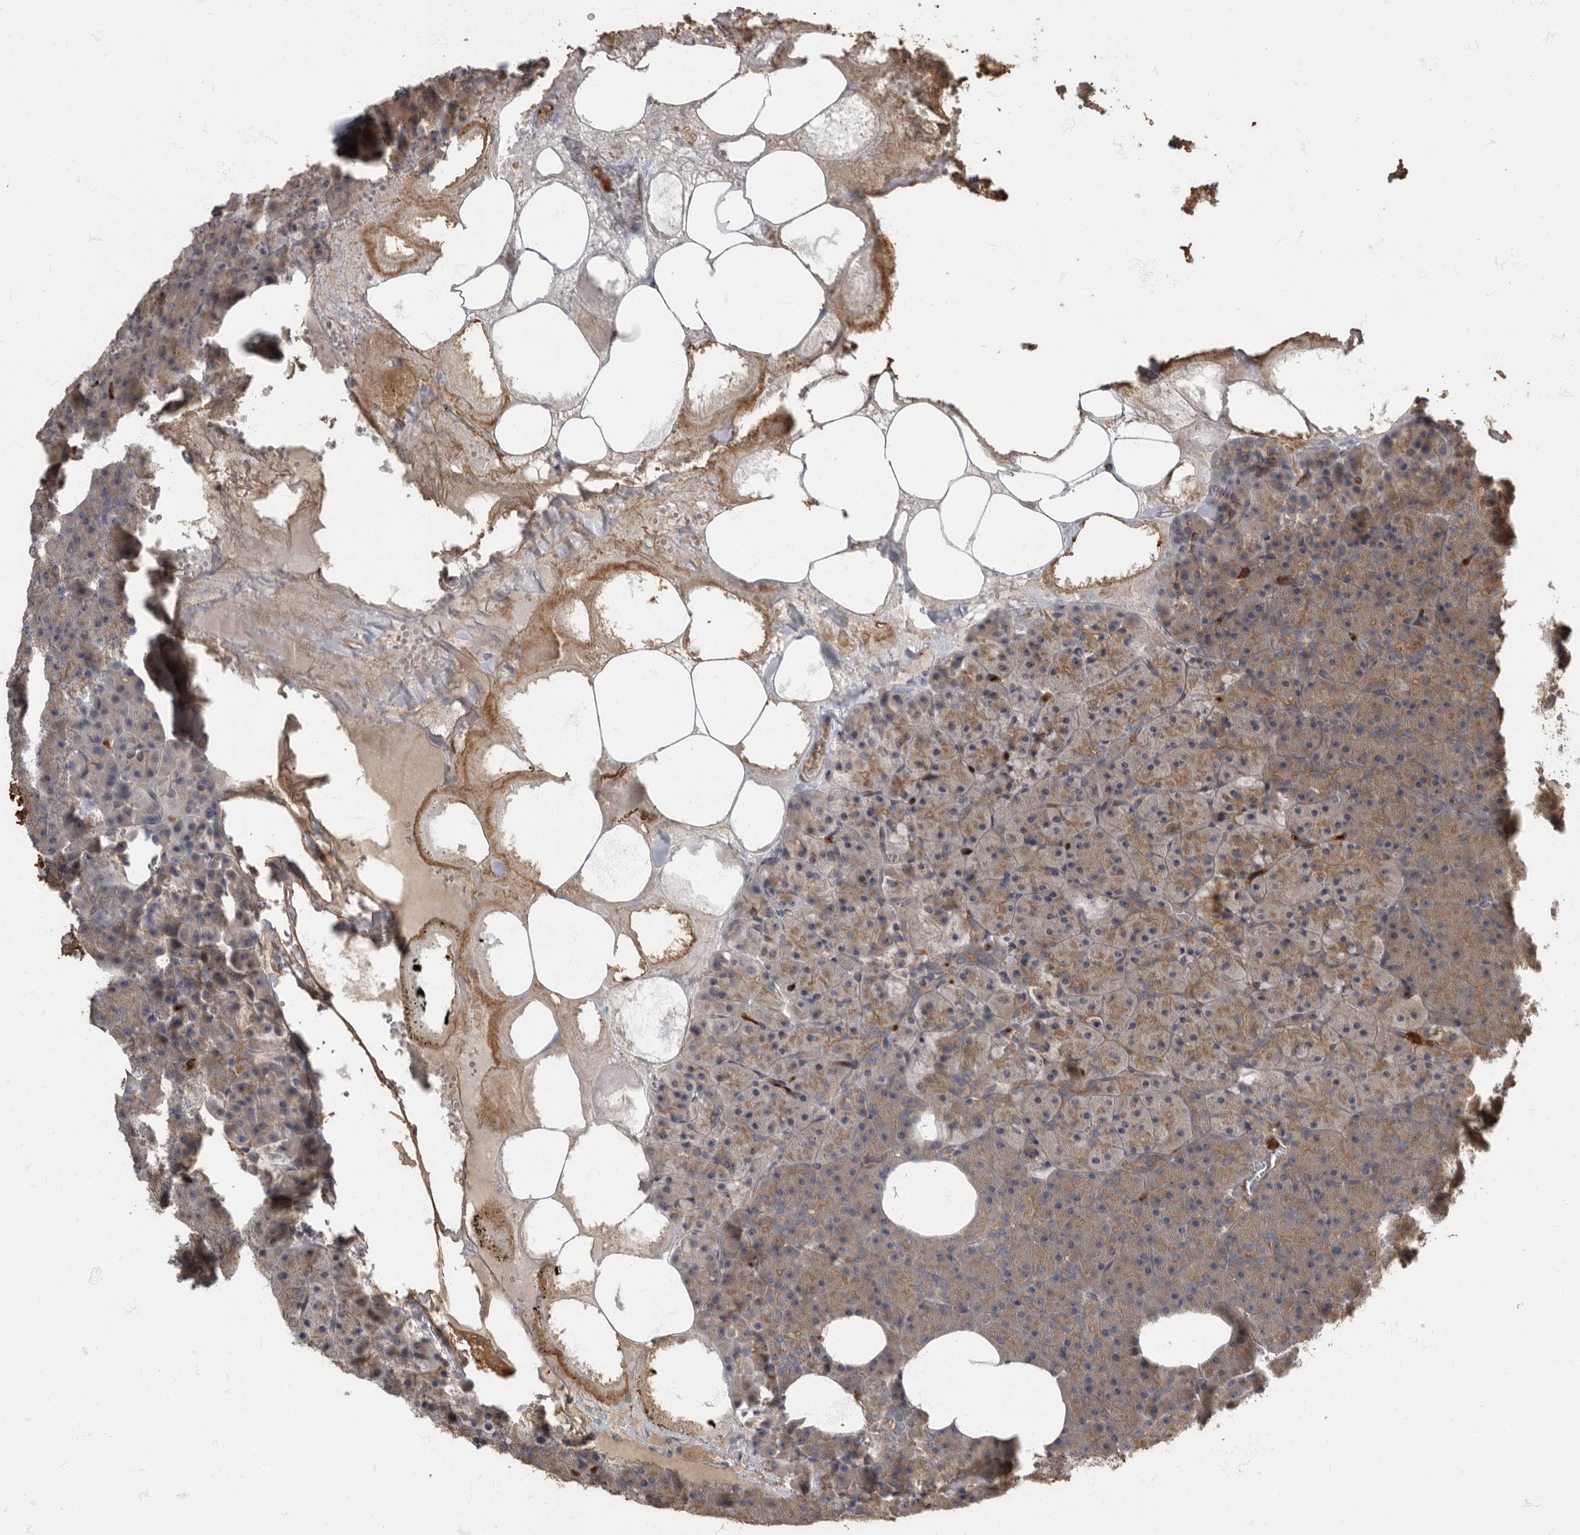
{"staining": {"intensity": "moderate", "quantity": ">75%", "location": "cytoplasmic/membranous"}, "tissue": "pancreas", "cell_type": "Exocrine glandular cells", "image_type": "normal", "snomed": [{"axis": "morphology", "description": "Normal tissue, NOS"}, {"axis": "morphology", "description": "Carcinoid, malignant, NOS"}, {"axis": "topography", "description": "Pancreas"}], "caption": "Protein expression analysis of unremarkable pancreas exhibits moderate cytoplasmic/membranous positivity in approximately >75% of exocrine glandular cells. (brown staining indicates protein expression, while blue staining denotes nuclei).", "gene": "DAAM1", "patient": {"sex": "female", "age": 35}}